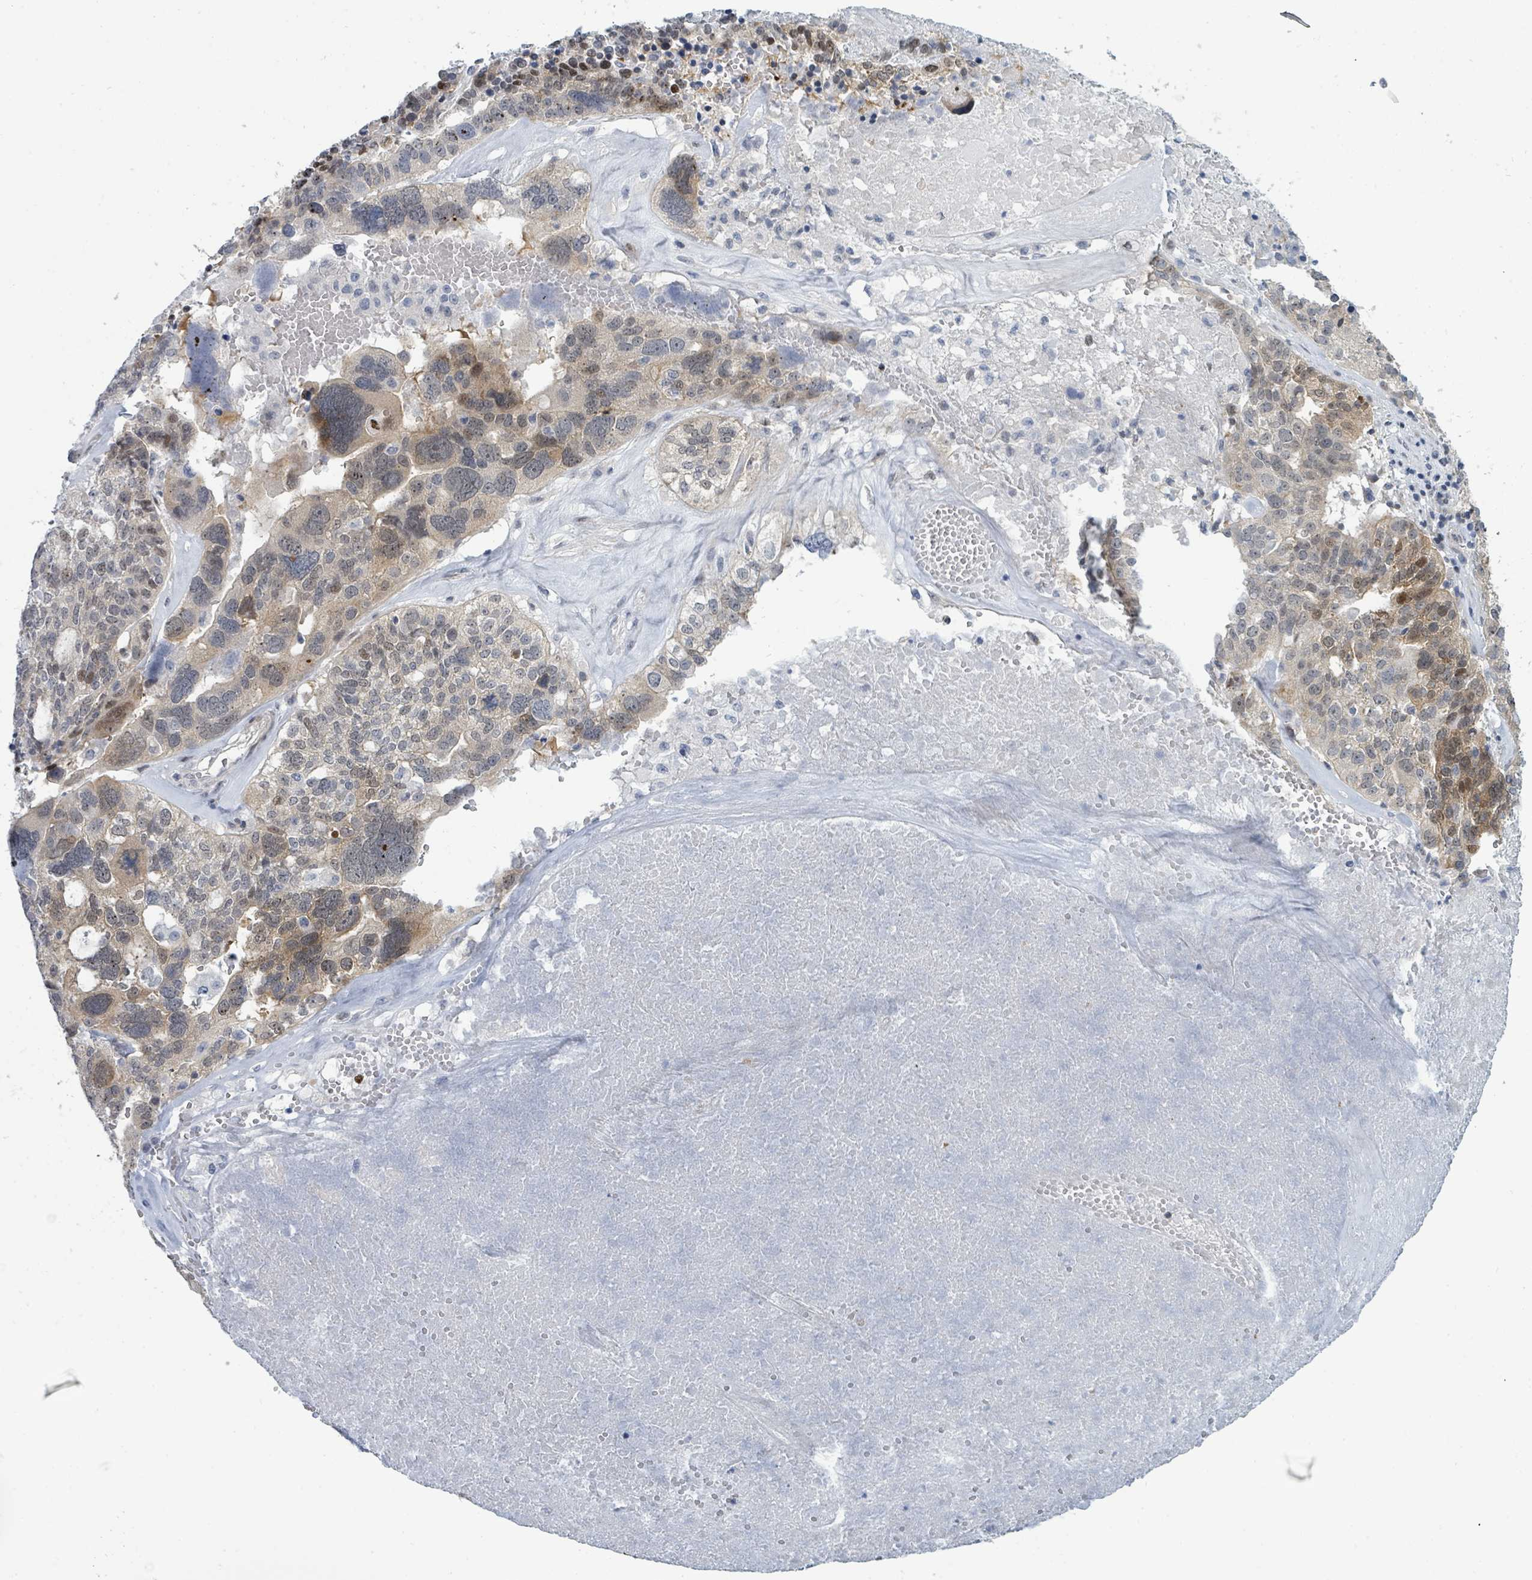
{"staining": {"intensity": "moderate", "quantity": "<25%", "location": "cytoplasmic/membranous,nuclear"}, "tissue": "ovarian cancer", "cell_type": "Tumor cells", "image_type": "cancer", "snomed": [{"axis": "morphology", "description": "Cystadenocarcinoma, serous, NOS"}, {"axis": "topography", "description": "Ovary"}], "caption": "Immunohistochemistry (DAB (3,3'-diaminobenzidine)) staining of ovarian cancer (serous cystadenocarcinoma) reveals moderate cytoplasmic/membranous and nuclear protein staining in about <25% of tumor cells. (DAB = brown stain, brightfield microscopy at high magnification).", "gene": "SUMO4", "patient": {"sex": "female", "age": 59}}